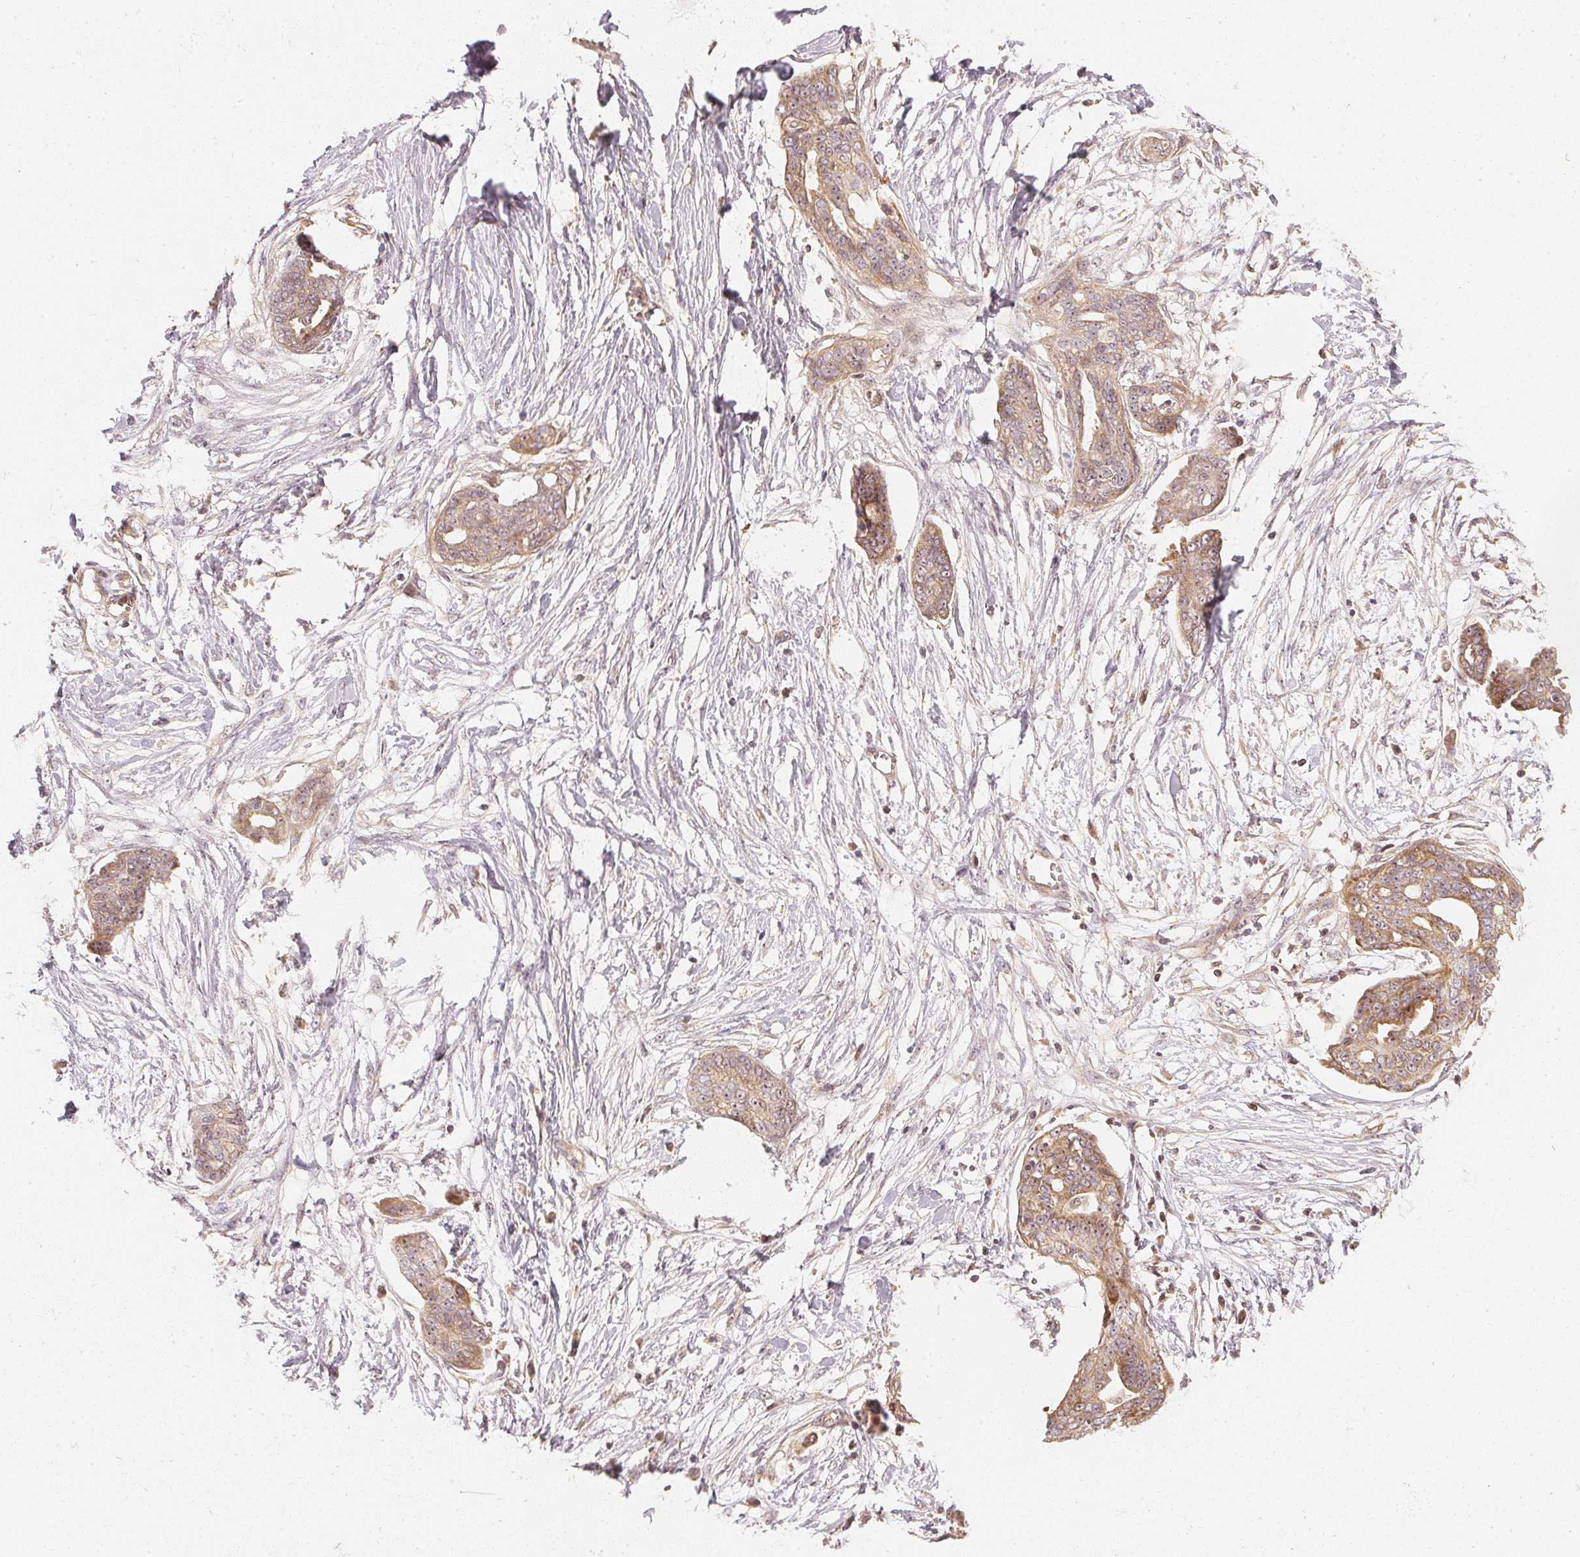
{"staining": {"intensity": "moderate", "quantity": ">75%", "location": "cytoplasmic/membranous,nuclear"}, "tissue": "ovarian cancer", "cell_type": "Tumor cells", "image_type": "cancer", "snomed": [{"axis": "morphology", "description": "Cystadenocarcinoma, serous, NOS"}, {"axis": "topography", "description": "Ovary"}], "caption": "Protein expression analysis of ovarian cancer (serous cystadenocarcinoma) reveals moderate cytoplasmic/membranous and nuclear positivity in about >75% of tumor cells. The protein is stained brown, and the nuclei are stained in blue (DAB IHC with brightfield microscopy, high magnification).", "gene": "WDR54", "patient": {"sex": "female", "age": 71}}